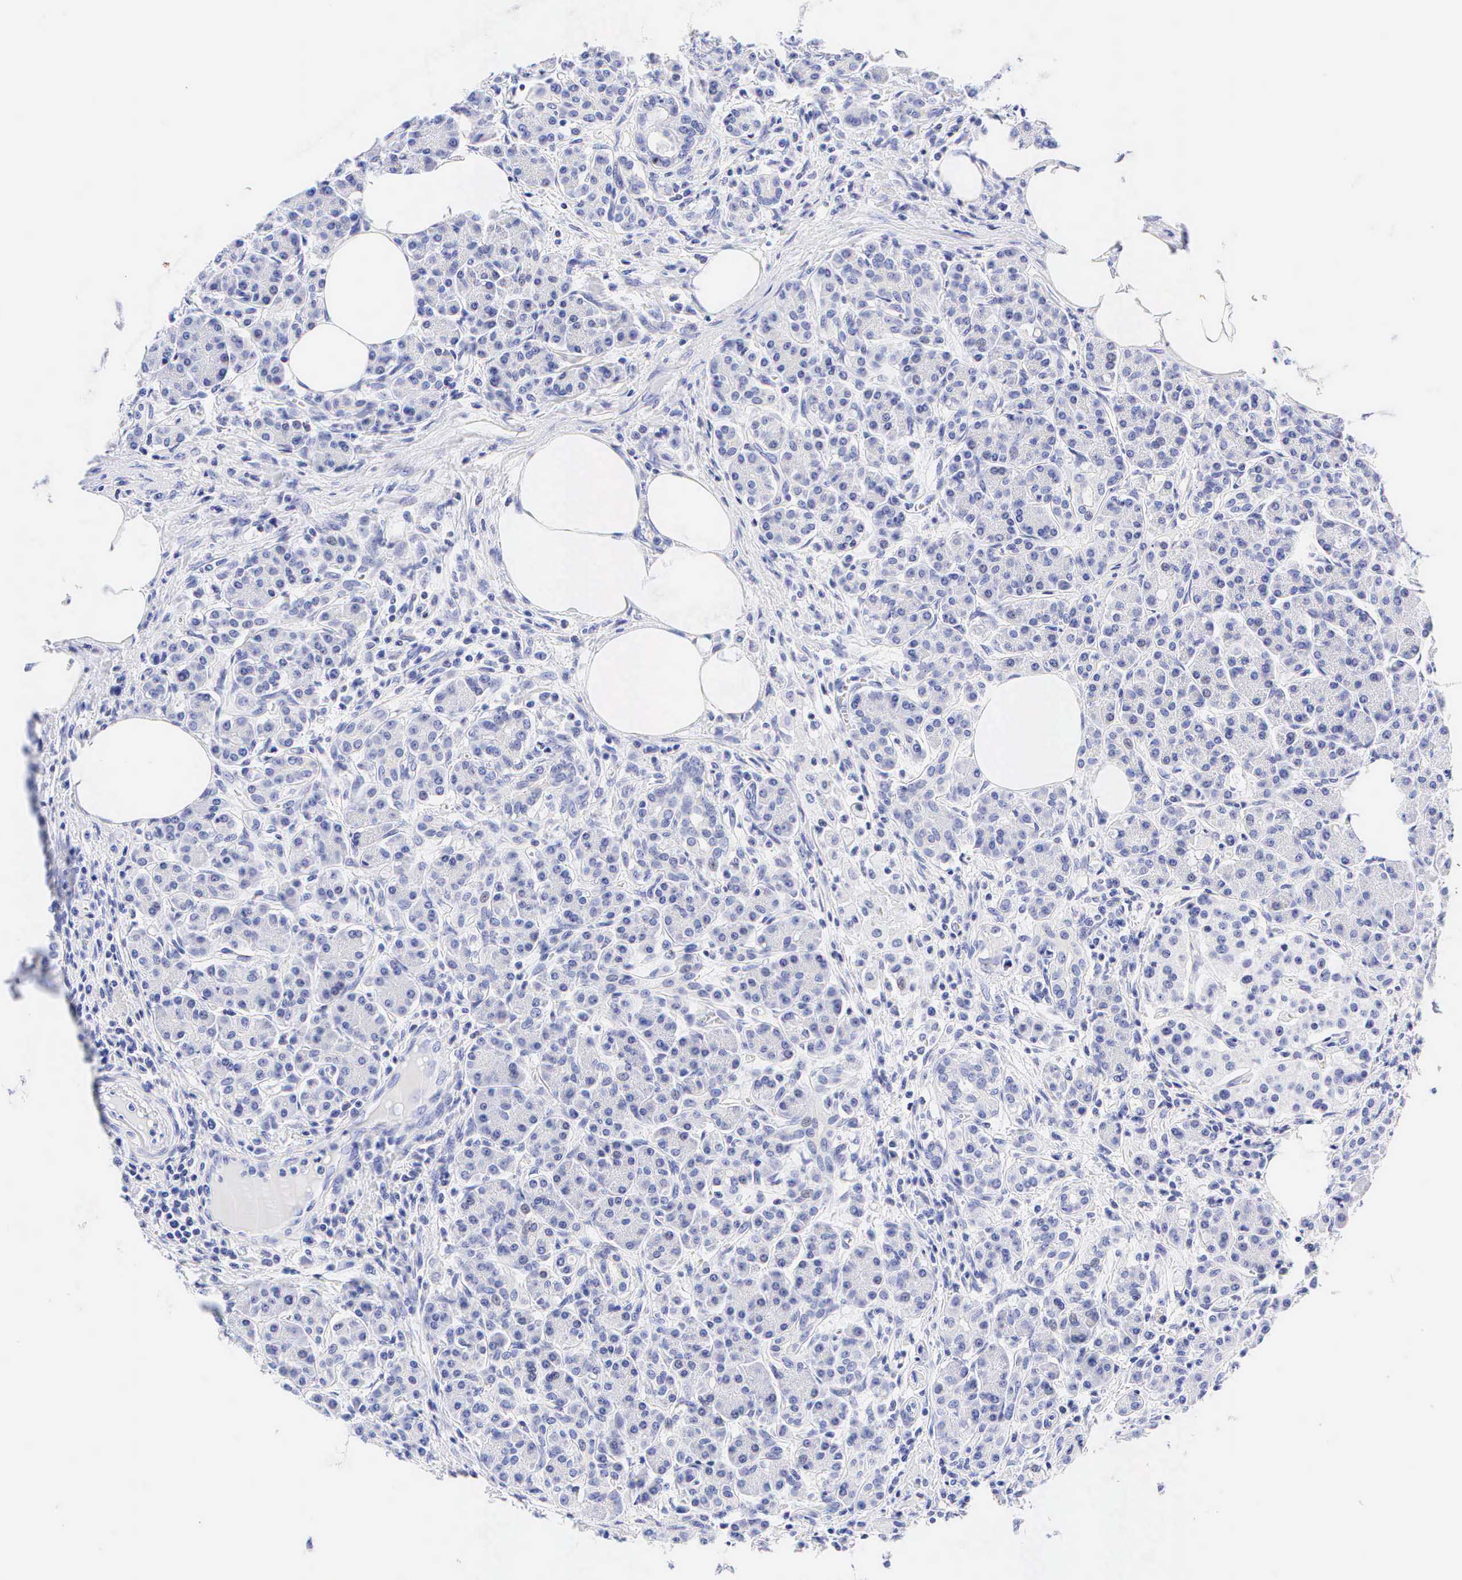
{"staining": {"intensity": "negative", "quantity": "none", "location": "none"}, "tissue": "pancreas", "cell_type": "Exocrine glandular cells", "image_type": "normal", "snomed": [{"axis": "morphology", "description": "Normal tissue, NOS"}, {"axis": "topography", "description": "Pancreas"}], "caption": "Exocrine glandular cells show no significant expression in normal pancreas.", "gene": "KRT20", "patient": {"sex": "female", "age": 73}}